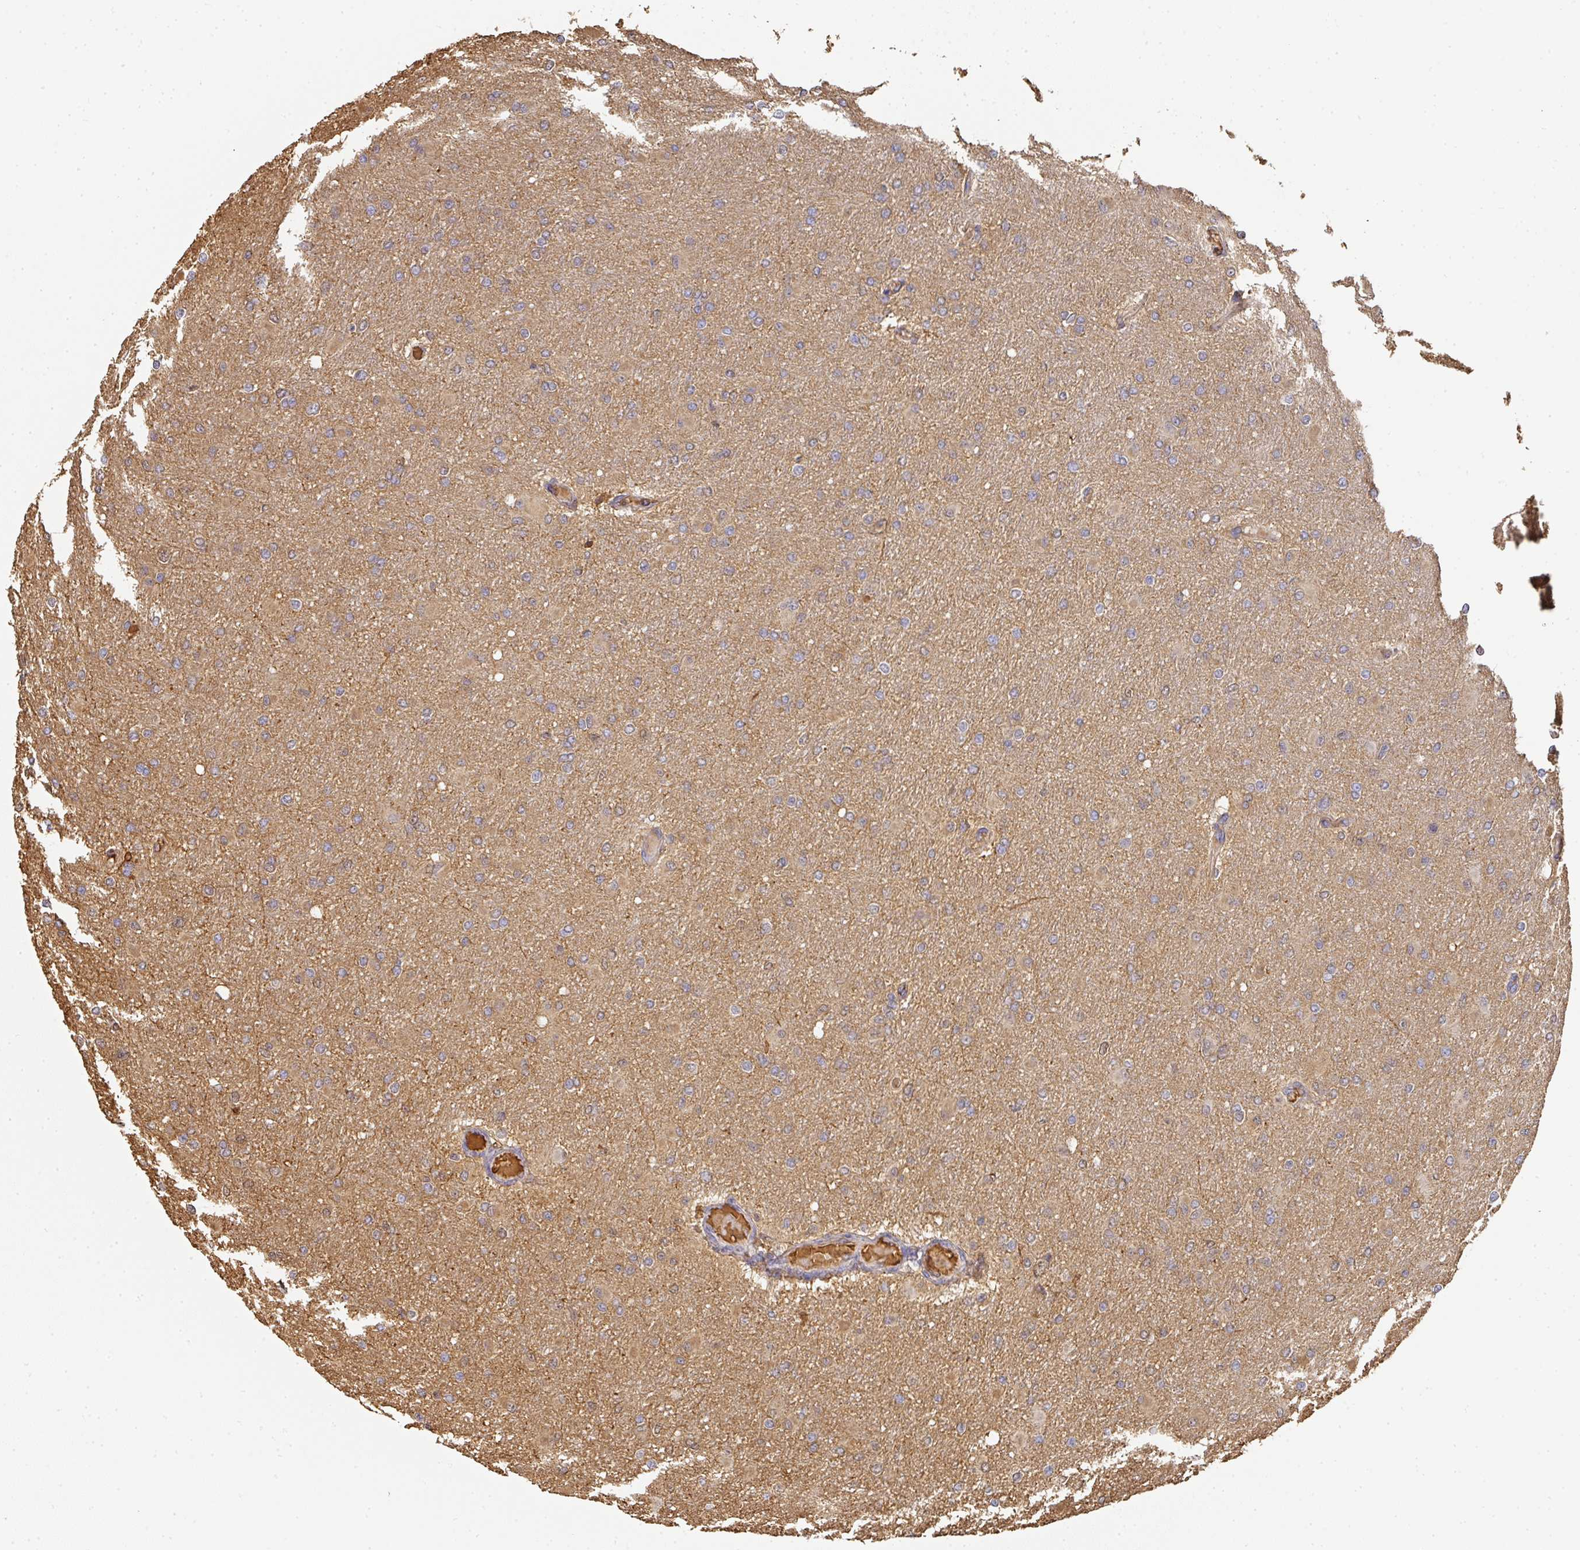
{"staining": {"intensity": "weak", "quantity": "25%-75%", "location": "cytoplasmic/membranous"}, "tissue": "glioma", "cell_type": "Tumor cells", "image_type": "cancer", "snomed": [{"axis": "morphology", "description": "Glioma, malignant, High grade"}, {"axis": "topography", "description": "Cerebral cortex"}], "caption": "Protein expression analysis of human malignant high-grade glioma reveals weak cytoplasmic/membranous staining in about 25%-75% of tumor cells.", "gene": "ALB", "patient": {"sex": "female", "age": 36}}